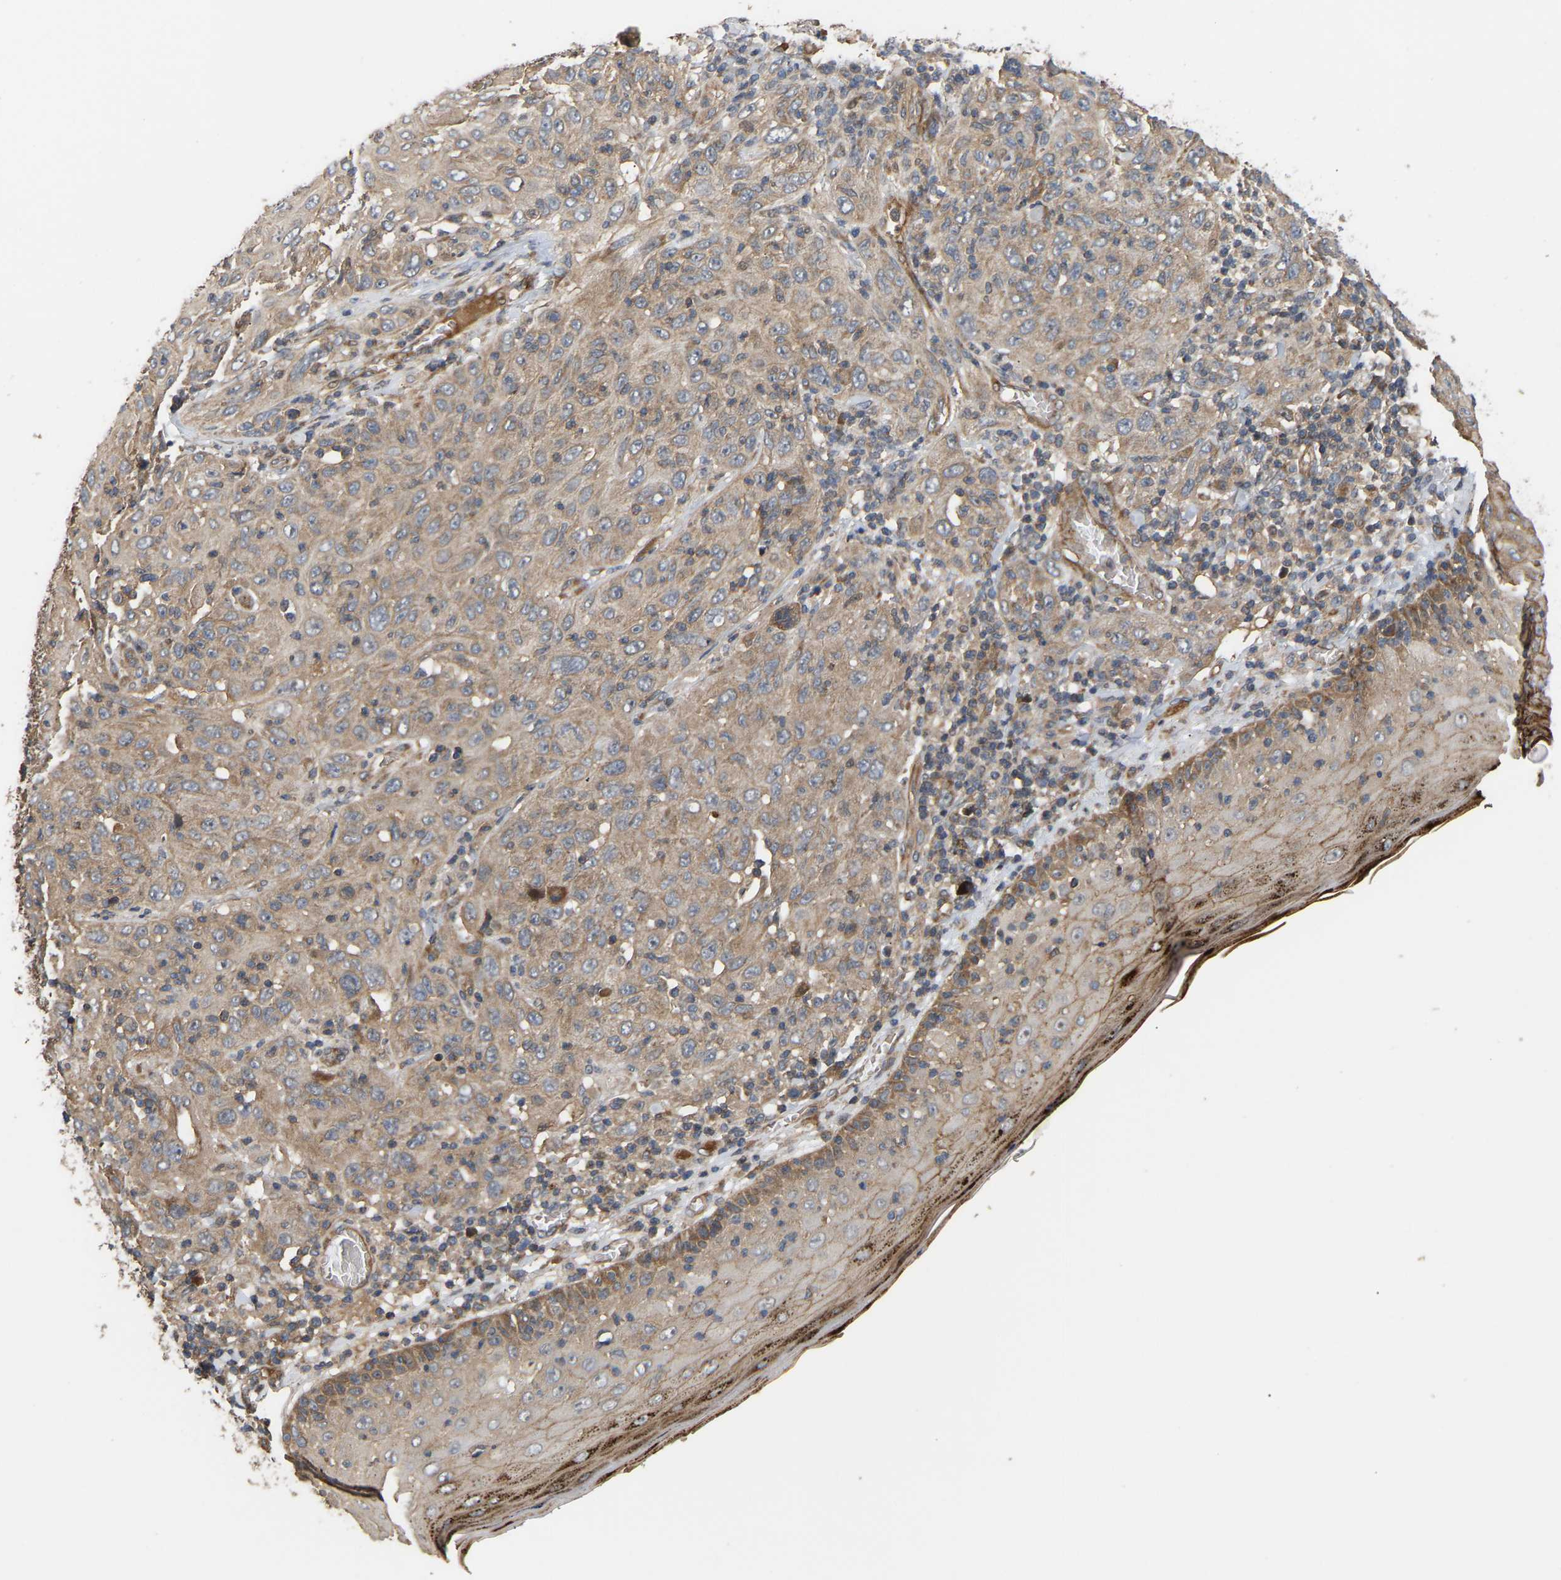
{"staining": {"intensity": "moderate", "quantity": "25%-75%", "location": "cytoplasmic/membranous"}, "tissue": "skin cancer", "cell_type": "Tumor cells", "image_type": "cancer", "snomed": [{"axis": "morphology", "description": "Squamous cell carcinoma, NOS"}, {"axis": "topography", "description": "Skin"}], "caption": "Moderate cytoplasmic/membranous staining for a protein is identified in approximately 25%-75% of tumor cells of skin cancer (squamous cell carcinoma) using immunohistochemistry (IHC).", "gene": "STAU1", "patient": {"sex": "female", "age": 88}}